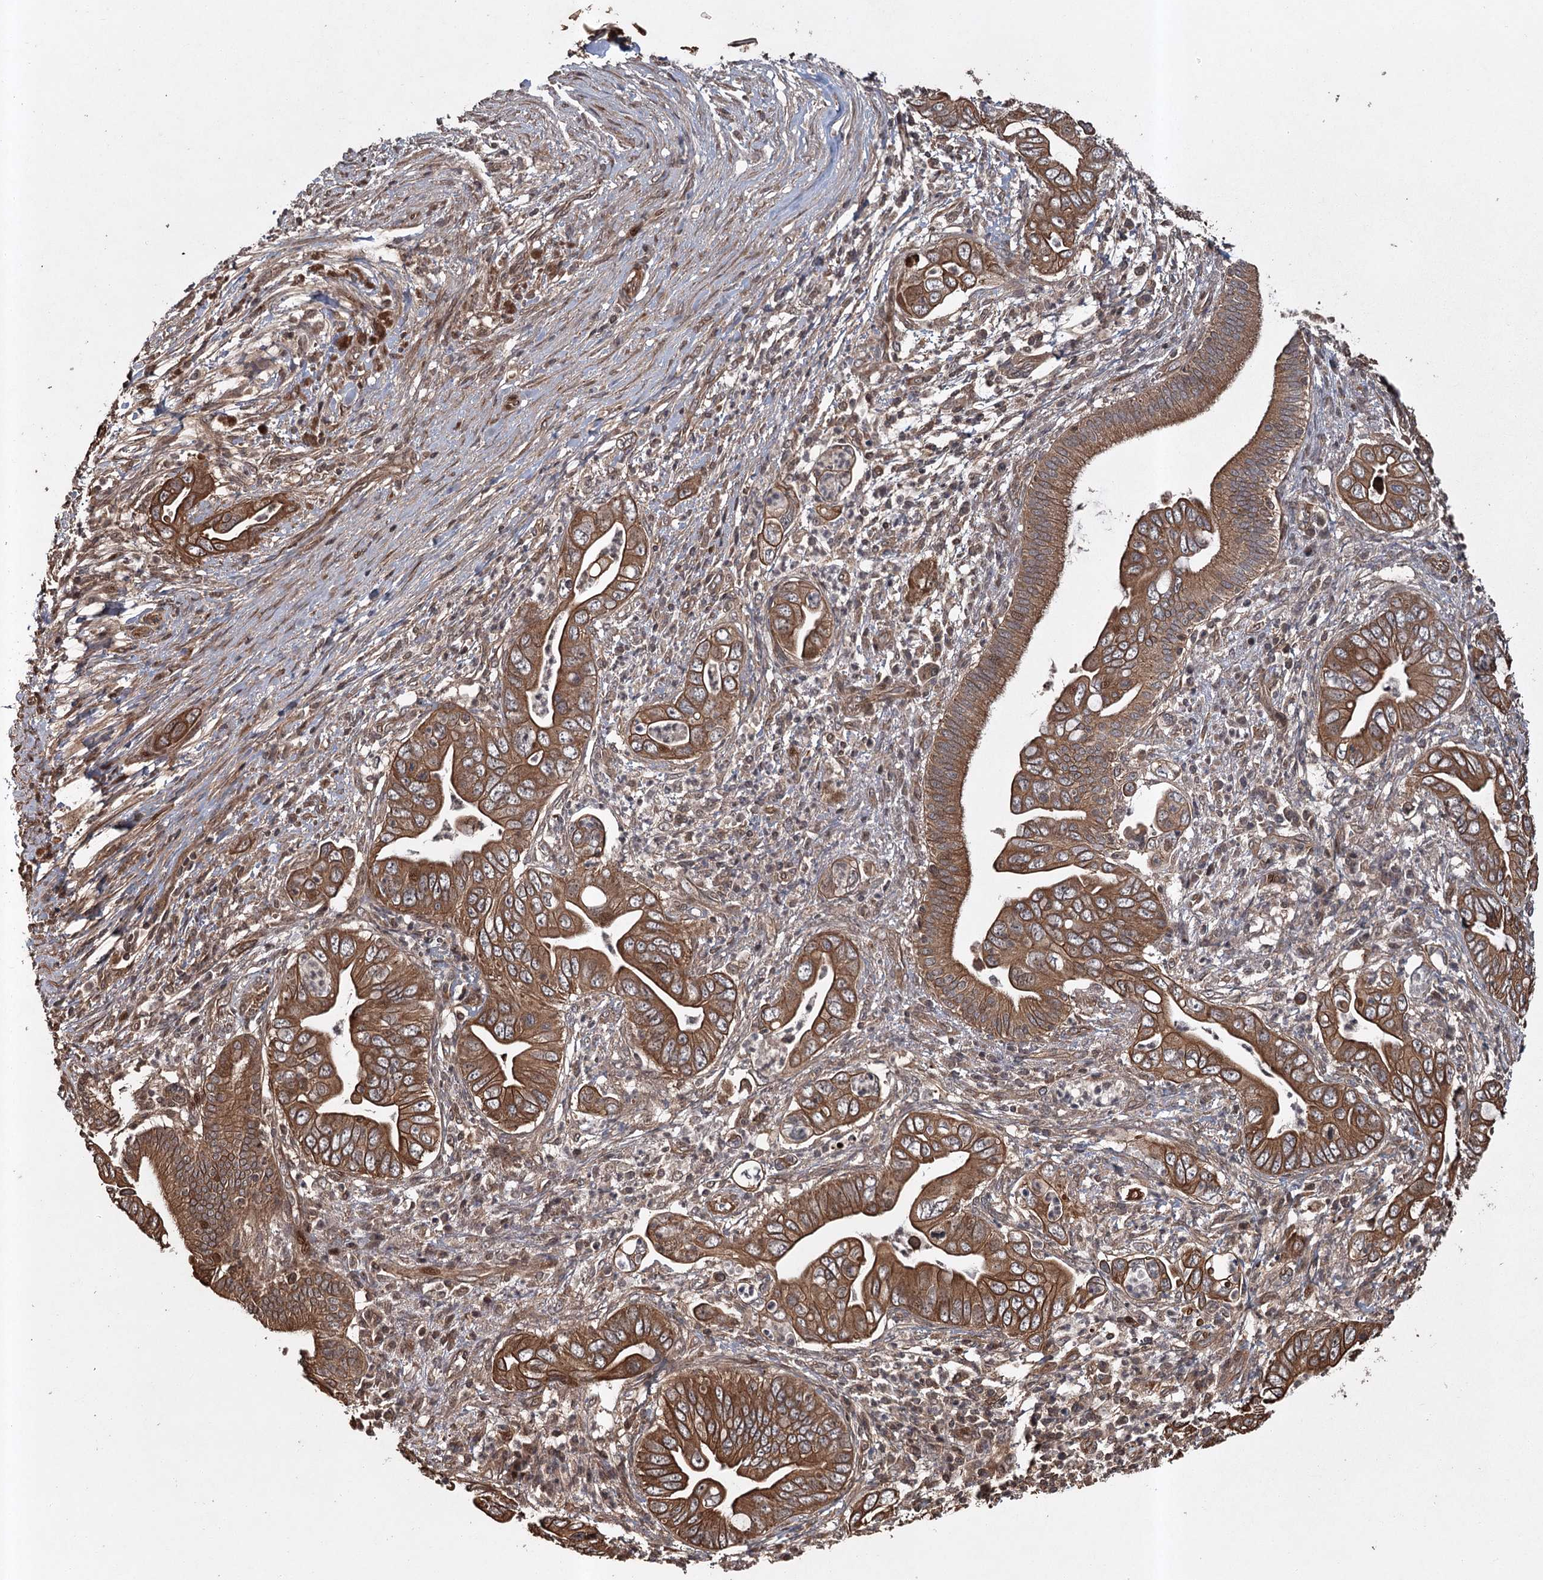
{"staining": {"intensity": "strong", "quantity": ">75%", "location": "cytoplasmic/membranous"}, "tissue": "pancreatic cancer", "cell_type": "Tumor cells", "image_type": "cancer", "snomed": [{"axis": "morphology", "description": "Adenocarcinoma, NOS"}, {"axis": "topography", "description": "Pancreas"}], "caption": "This is a micrograph of immunohistochemistry (IHC) staining of pancreatic adenocarcinoma, which shows strong expression in the cytoplasmic/membranous of tumor cells.", "gene": "RPAP3", "patient": {"sex": "male", "age": 75}}